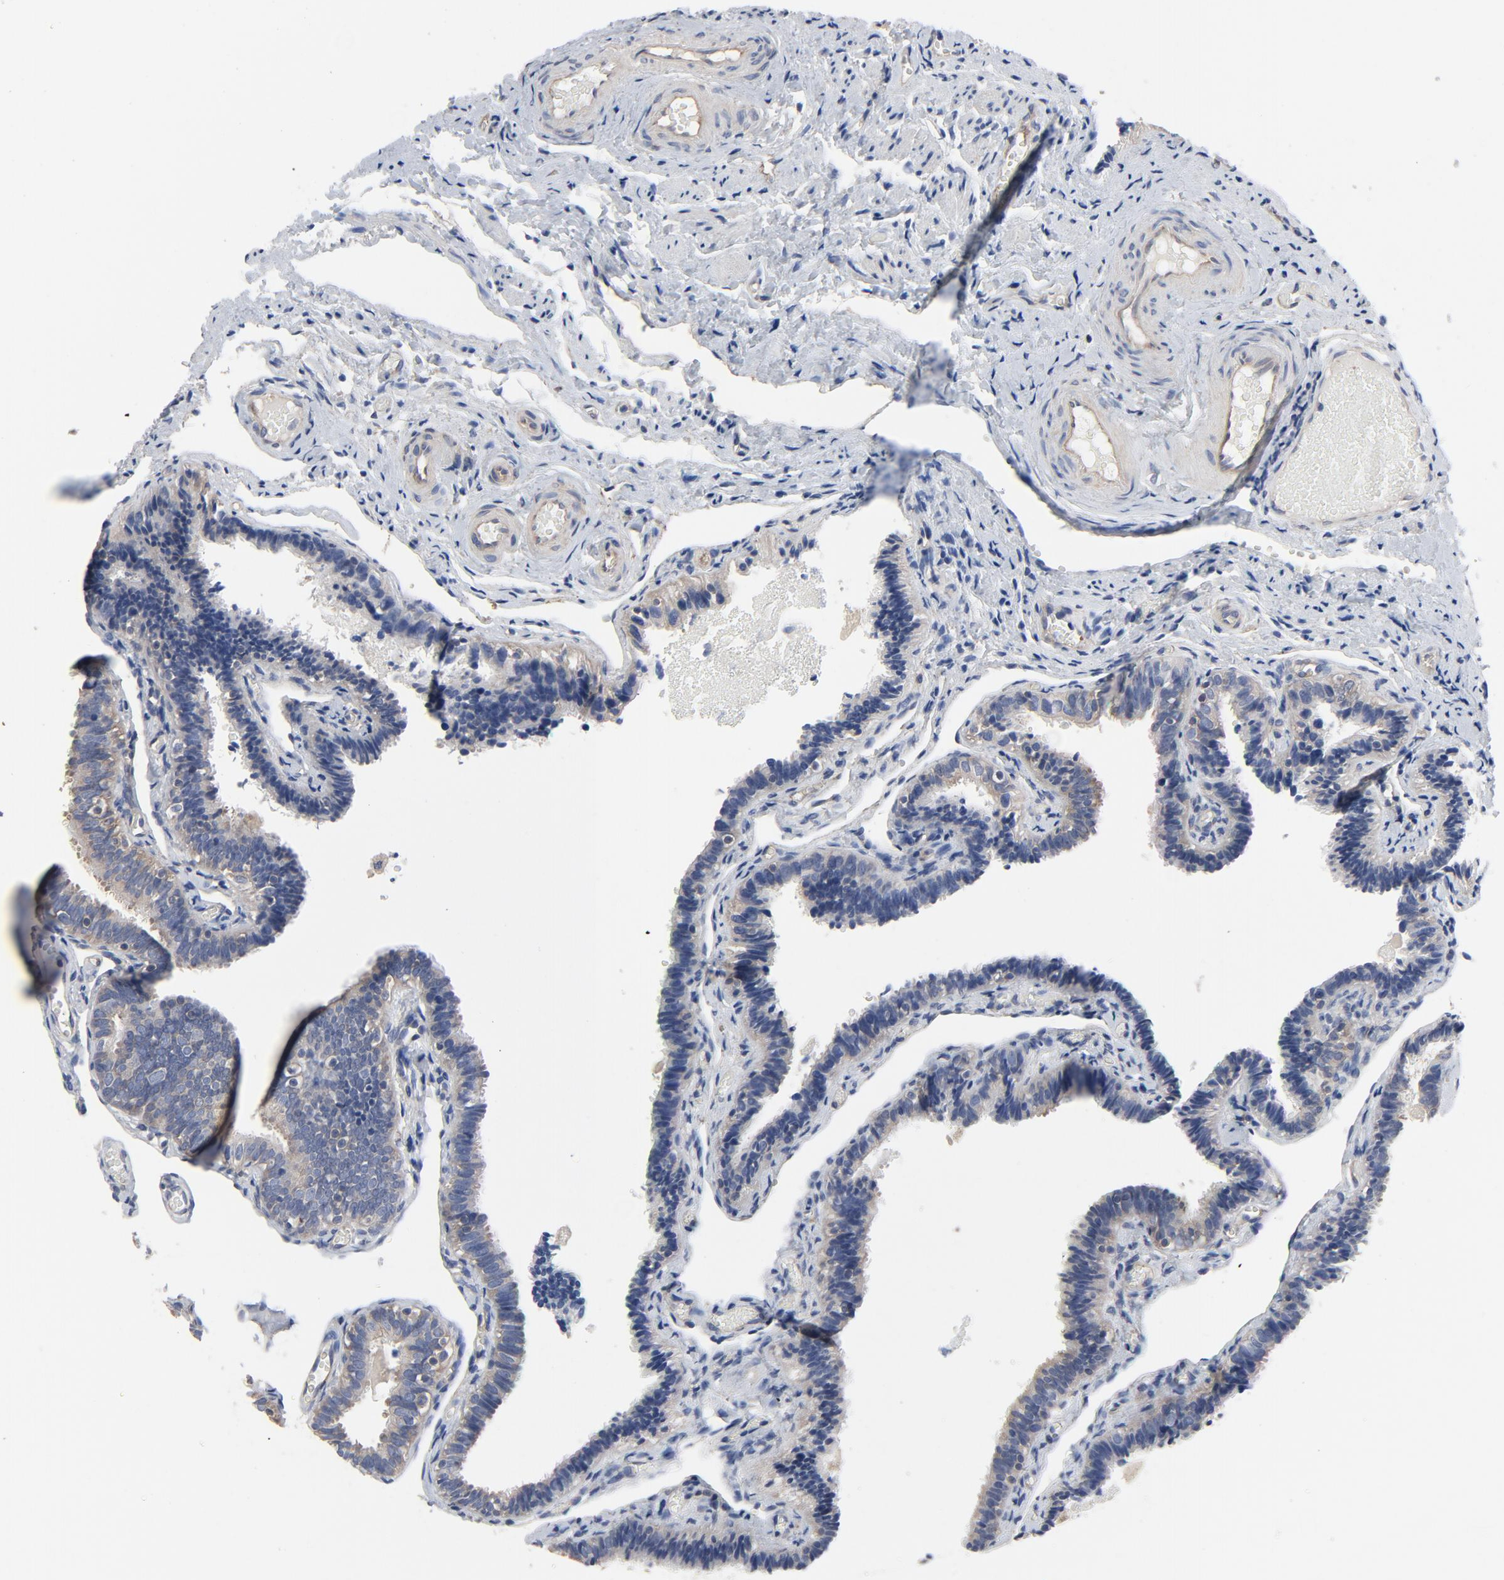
{"staining": {"intensity": "moderate", "quantity": ">75%", "location": "cytoplasmic/membranous"}, "tissue": "fallopian tube", "cell_type": "Glandular cells", "image_type": "normal", "snomed": [{"axis": "morphology", "description": "Normal tissue, NOS"}, {"axis": "topography", "description": "Fallopian tube"}], "caption": "Immunohistochemical staining of unremarkable human fallopian tube shows >75% levels of moderate cytoplasmic/membranous protein positivity in about >75% of glandular cells.", "gene": "DYNLT3", "patient": {"sex": "female", "age": 46}}